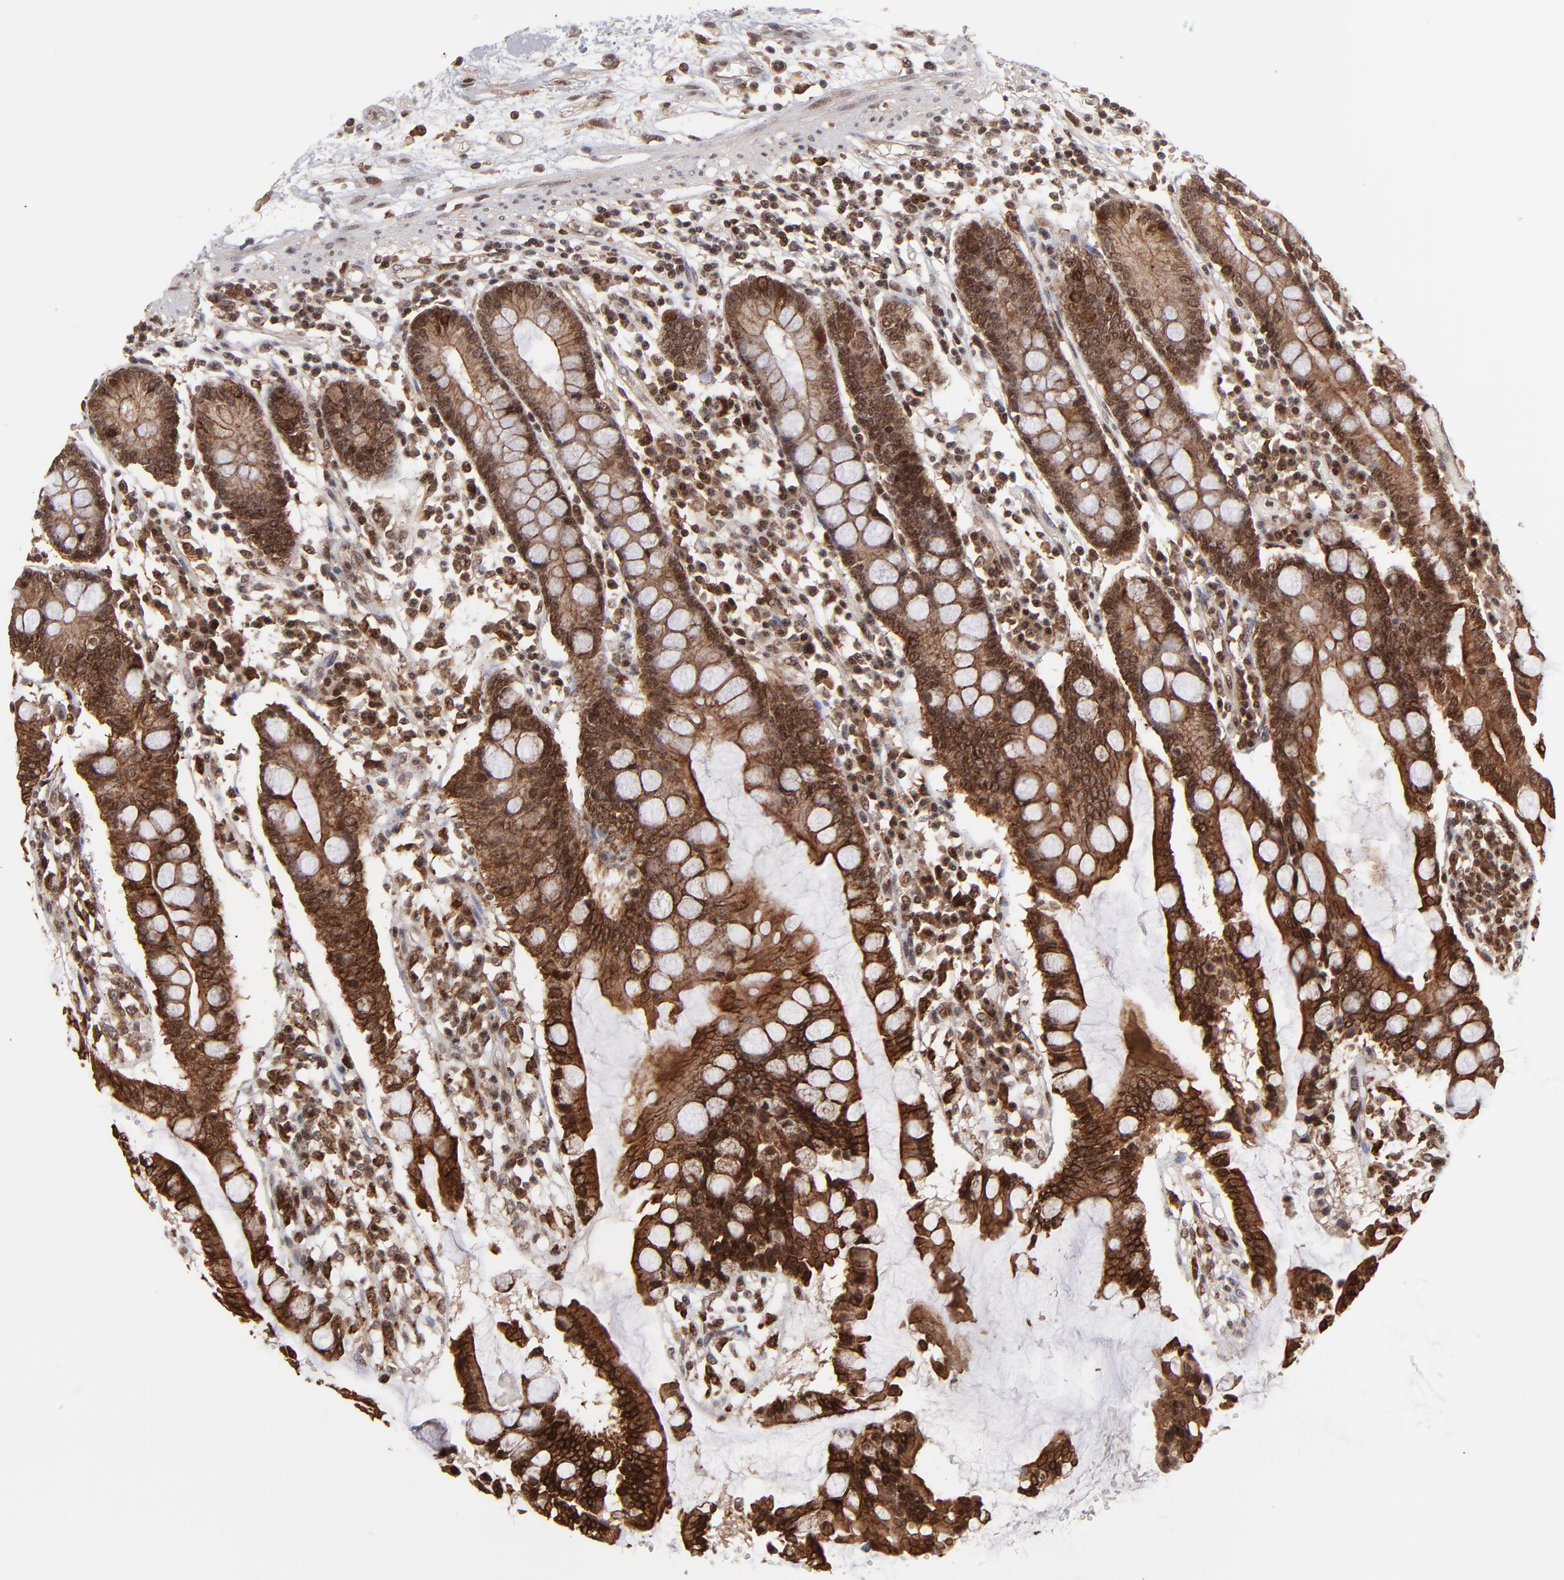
{"staining": {"intensity": "strong", "quantity": ">75%", "location": "cytoplasmic/membranous,nuclear"}, "tissue": "small intestine", "cell_type": "Glandular cells", "image_type": "normal", "snomed": [{"axis": "morphology", "description": "Normal tissue, NOS"}, {"axis": "topography", "description": "Small intestine"}], "caption": "Brown immunohistochemical staining in unremarkable small intestine shows strong cytoplasmic/membranous,nuclear expression in approximately >75% of glandular cells.", "gene": "RGS6", "patient": {"sex": "female", "age": 51}}